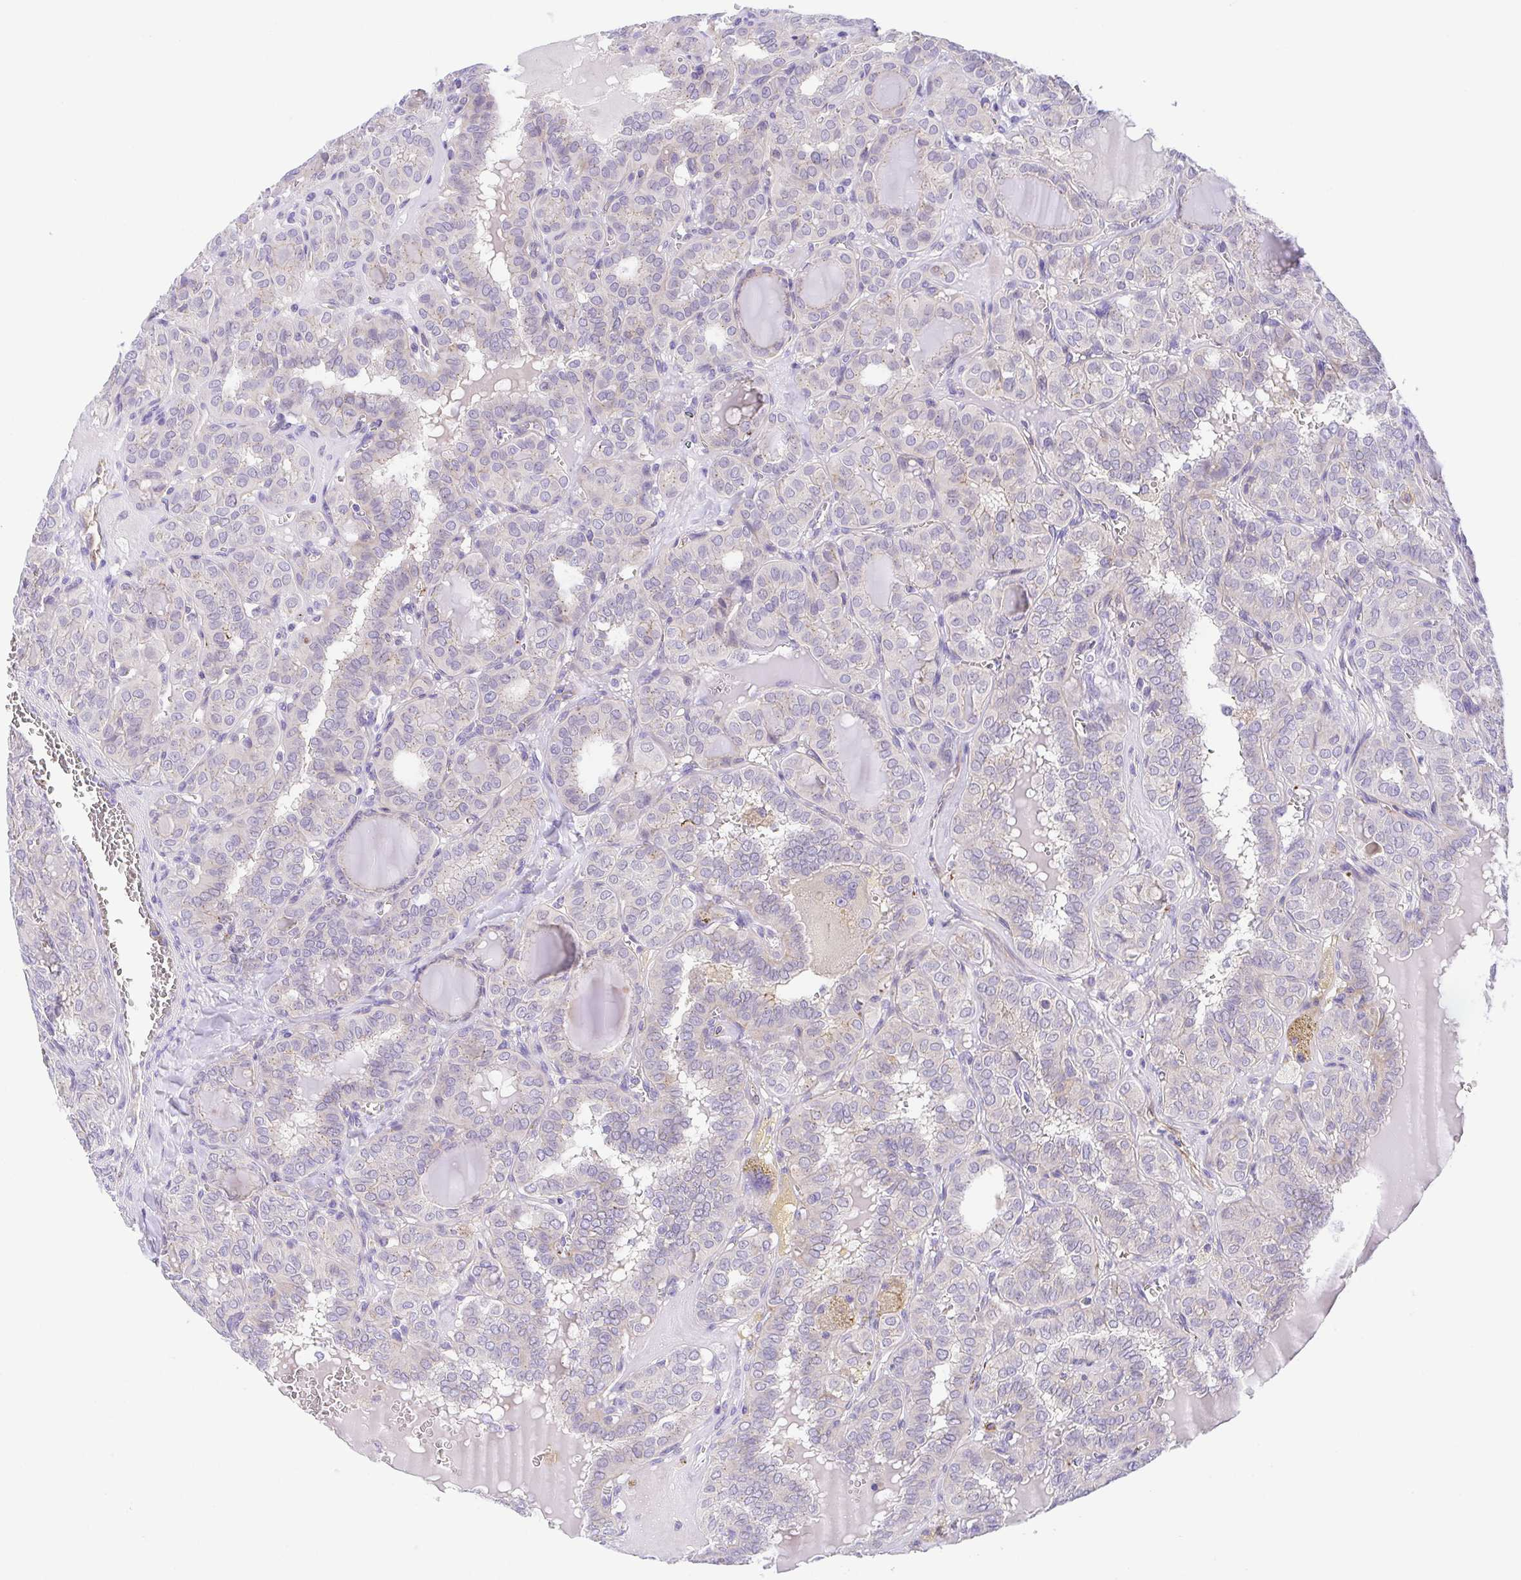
{"staining": {"intensity": "negative", "quantity": "none", "location": "none"}, "tissue": "thyroid cancer", "cell_type": "Tumor cells", "image_type": "cancer", "snomed": [{"axis": "morphology", "description": "Papillary adenocarcinoma, NOS"}, {"axis": "topography", "description": "Thyroid gland"}], "caption": "An image of human thyroid cancer (papillary adenocarcinoma) is negative for staining in tumor cells. (IHC, brightfield microscopy, high magnification).", "gene": "SLC13A1", "patient": {"sex": "female", "age": 41}}